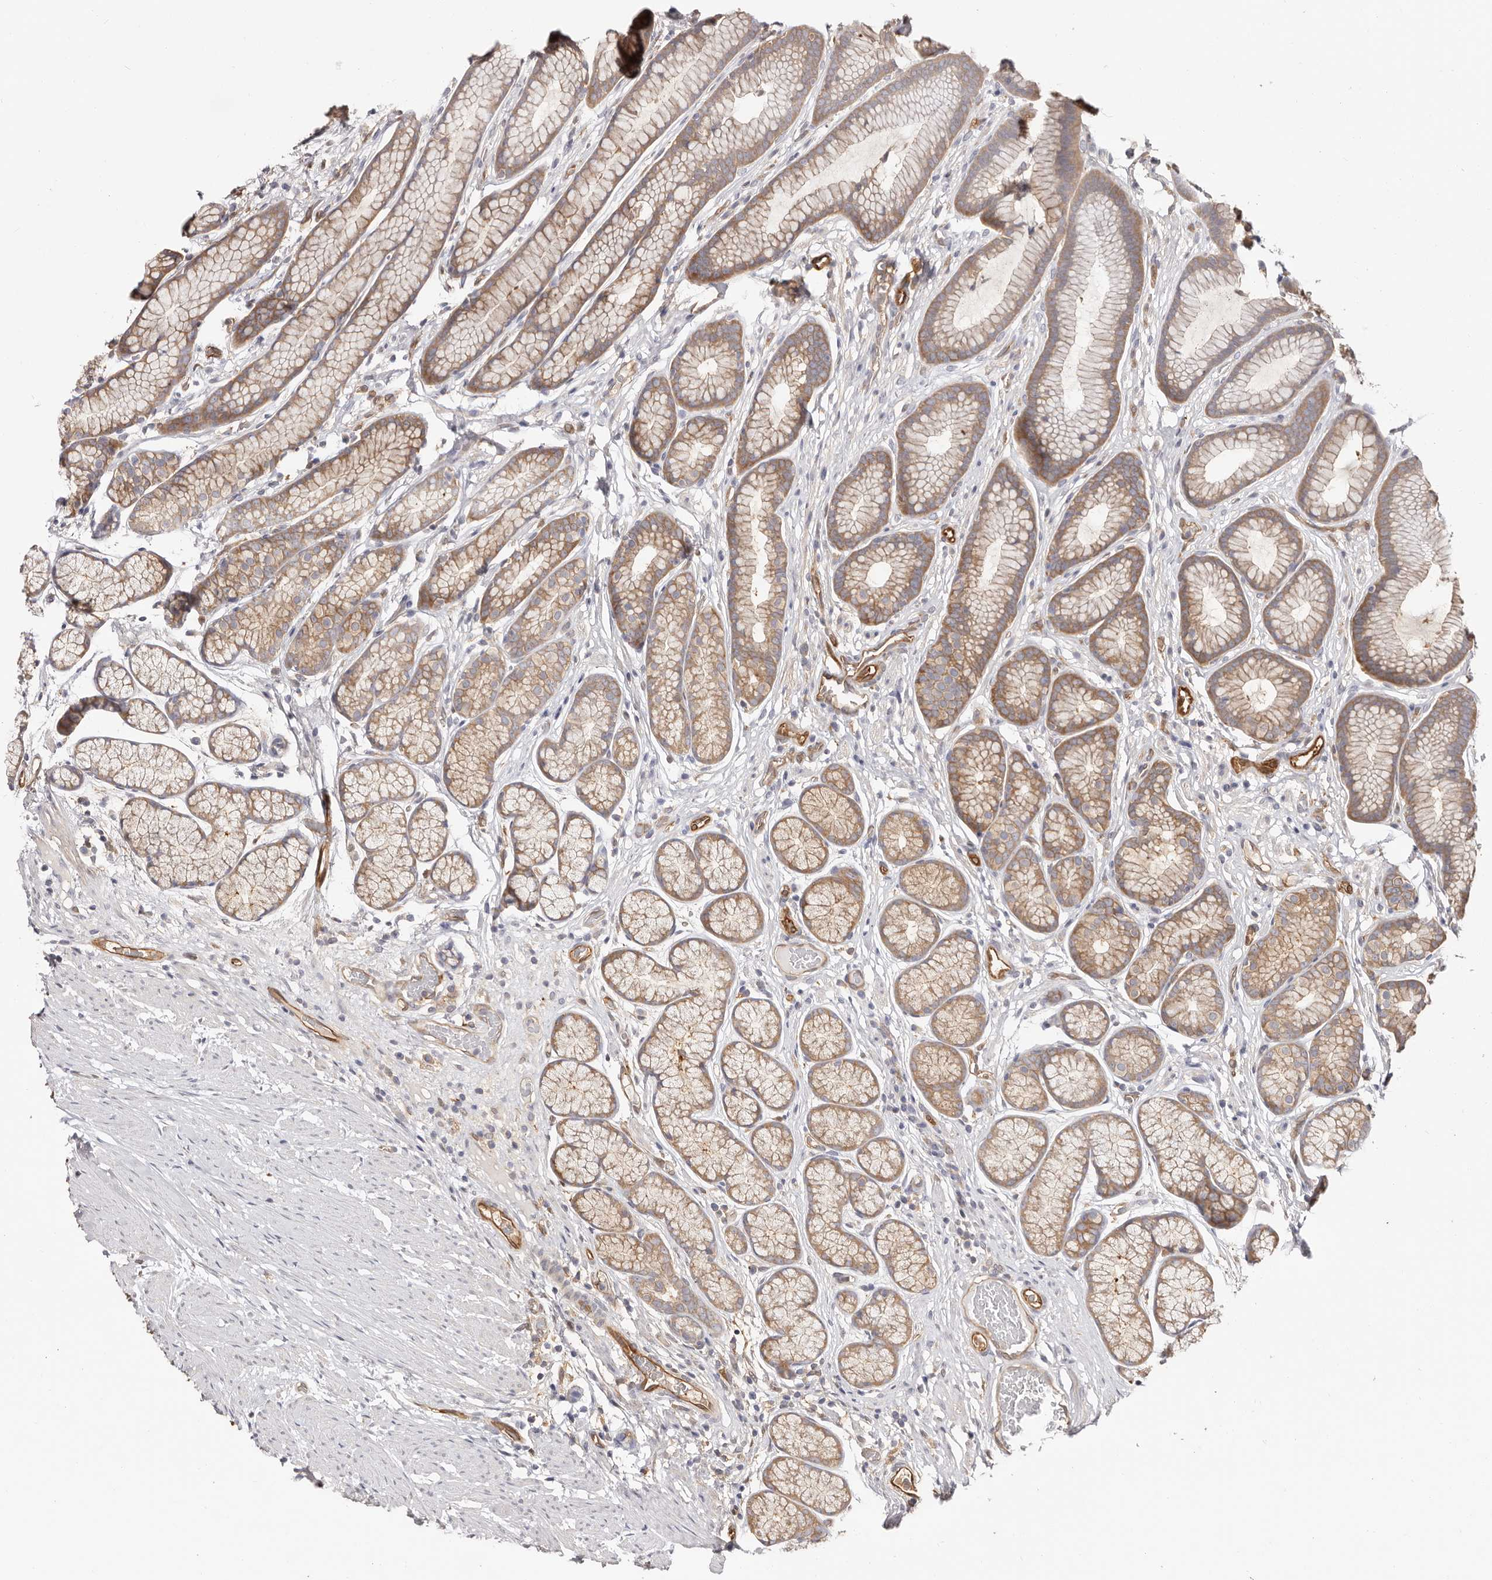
{"staining": {"intensity": "moderate", "quantity": ">75%", "location": "cytoplasmic/membranous"}, "tissue": "stomach", "cell_type": "Glandular cells", "image_type": "normal", "snomed": [{"axis": "morphology", "description": "Normal tissue, NOS"}, {"axis": "topography", "description": "Stomach"}], "caption": "Immunohistochemistry (IHC) of normal human stomach displays medium levels of moderate cytoplasmic/membranous expression in about >75% of glandular cells.", "gene": "LAP3", "patient": {"sex": "male", "age": 42}}